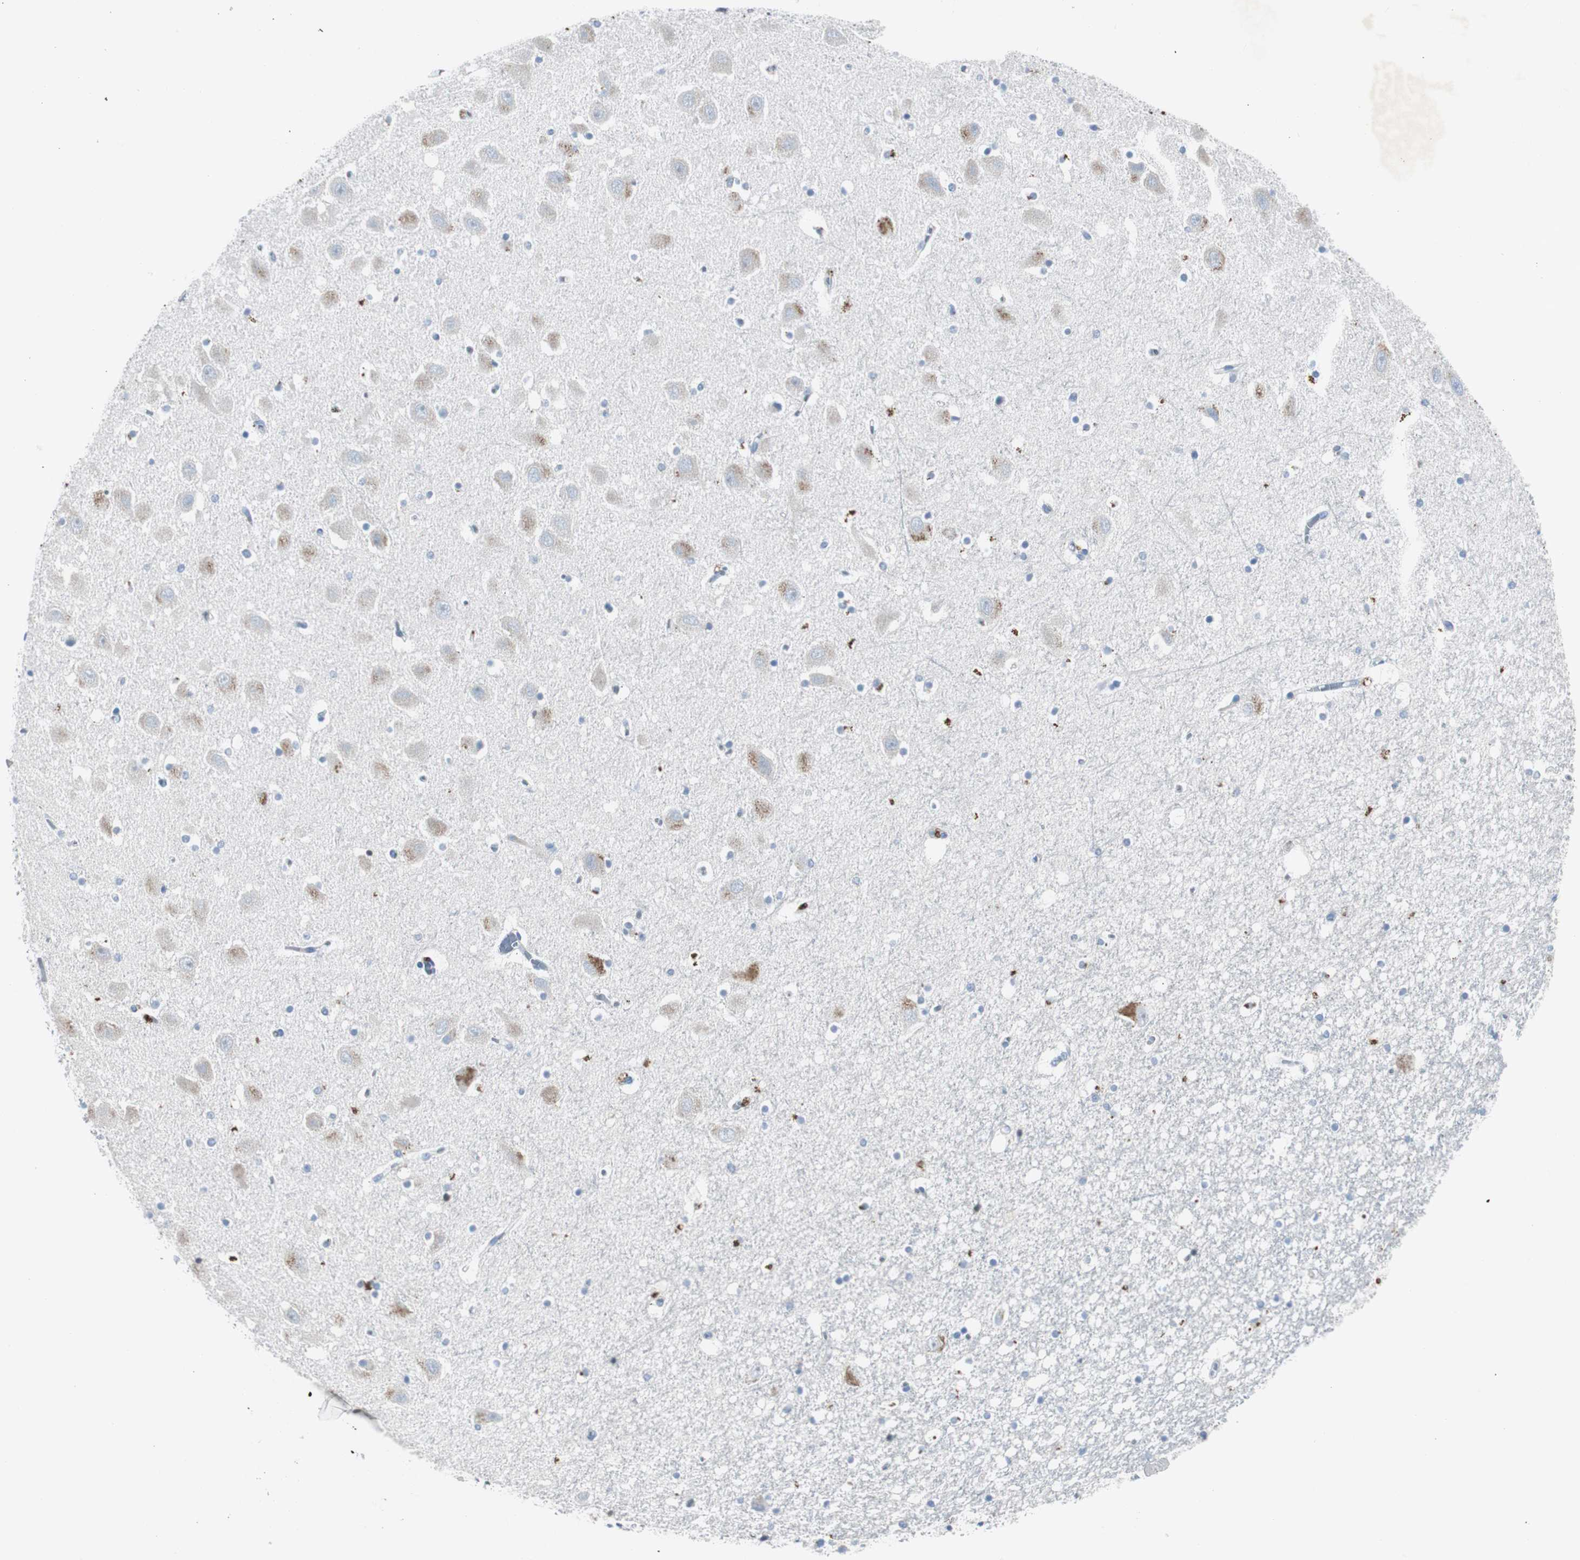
{"staining": {"intensity": "moderate", "quantity": "25%-75%", "location": "cytoplasmic/membranous"}, "tissue": "hippocampus", "cell_type": "Glial cells", "image_type": "normal", "snomed": [{"axis": "morphology", "description": "Normal tissue, NOS"}, {"axis": "topography", "description": "Hippocampus"}], "caption": "Immunohistochemical staining of normal hippocampus reveals moderate cytoplasmic/membranous protein staining in approximately 25%-75% of glial cells. The staining was performed using DAB (3,3'-diaminobenzidine) to visualize the protein expression in brown, while the nuclei were stained in blue with hematoxylin (Magnification: 20x).", "gene": "SERPINF1", "patient": {"sex": "male", "age": 45}}